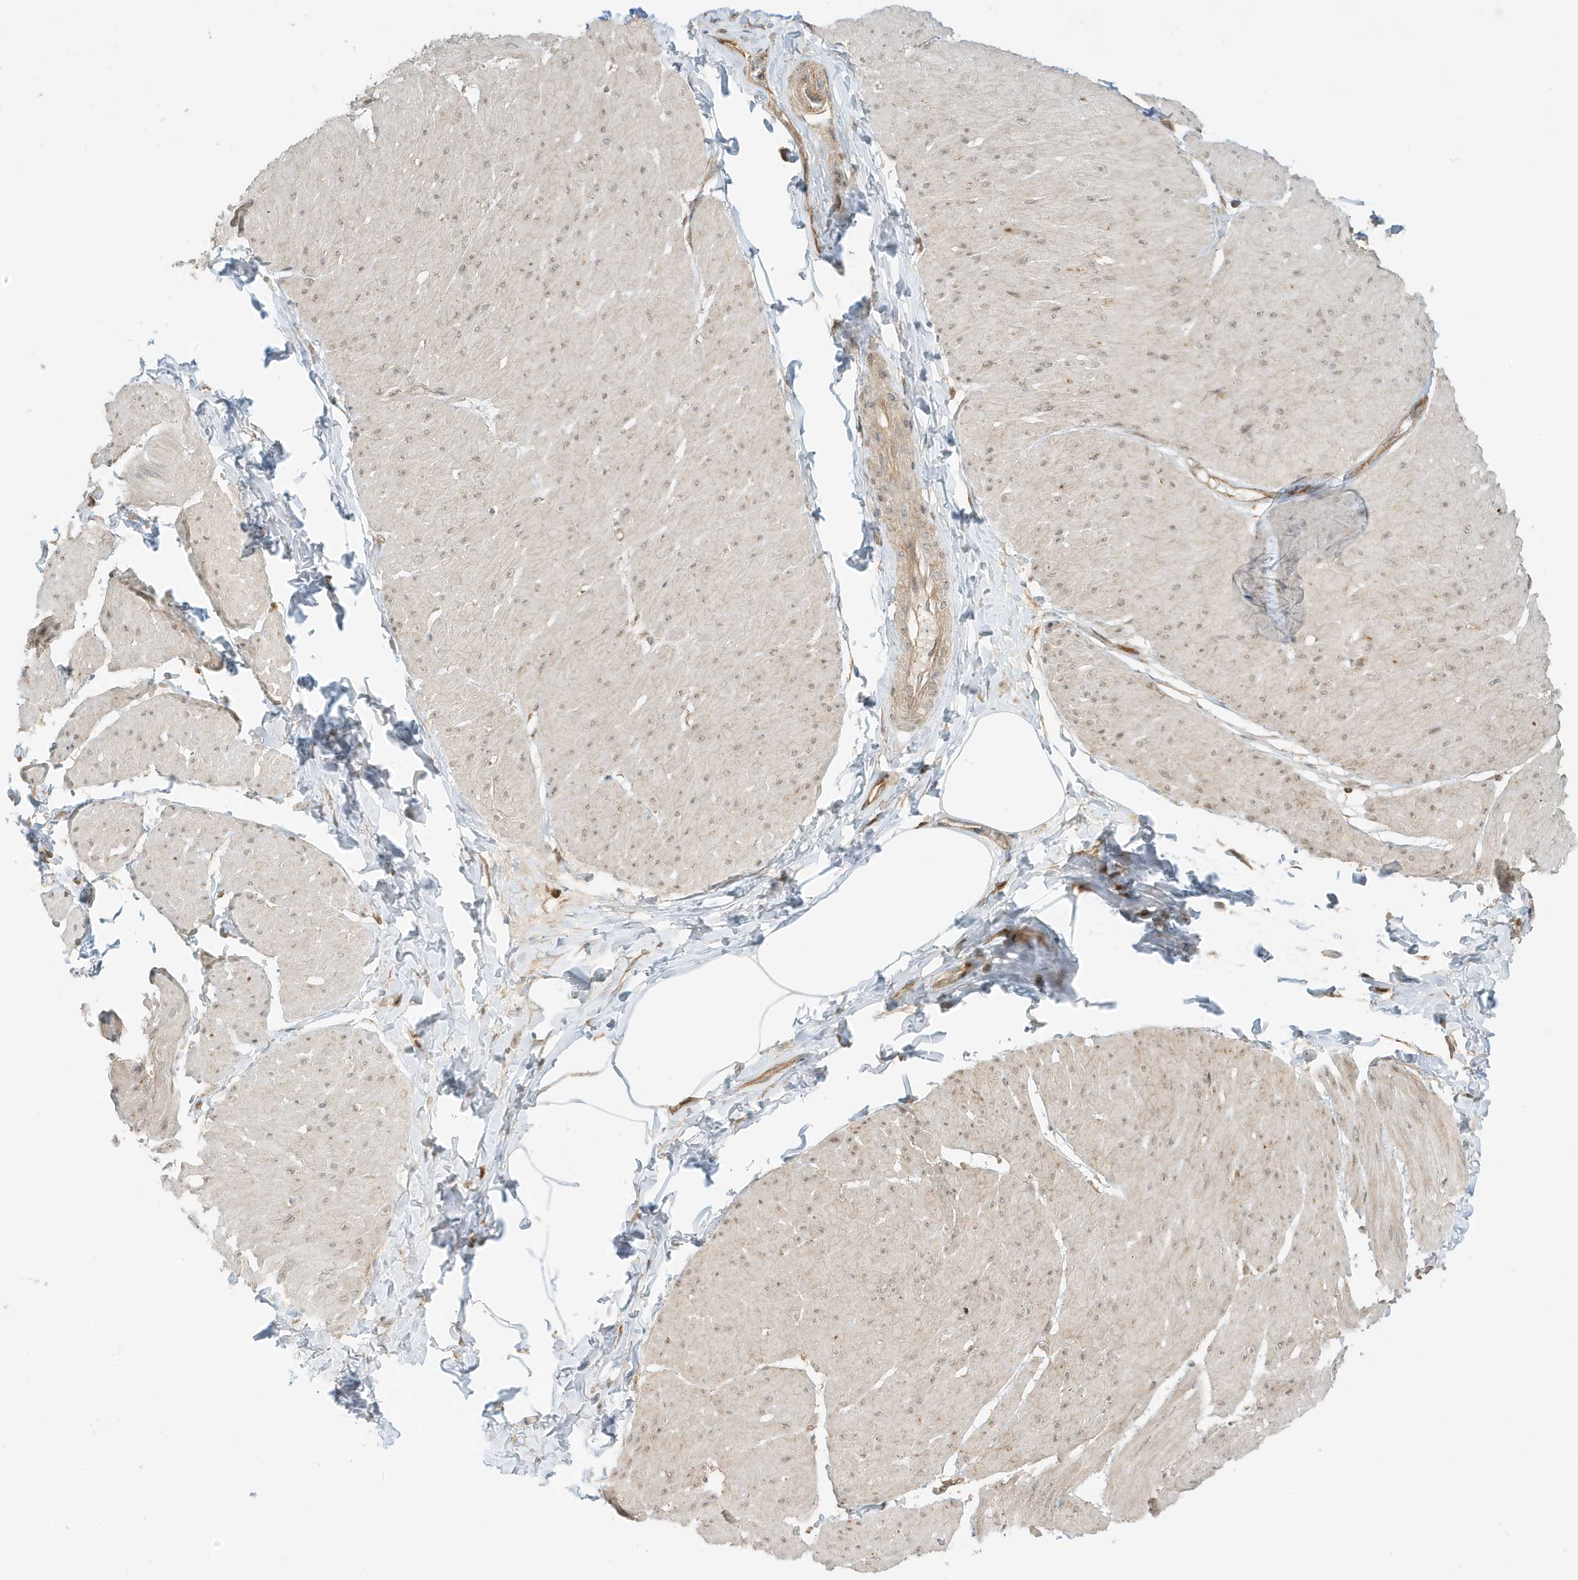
{"staining": {"intensity": "weak", "quantity": ">75%", "location": "cytoplasmic/membranous,nuclear"}, "tissue": "smooth muscle", "cell_type": "Smooth muscle cells", "image_type": "normal", "snomed": [{"axis": "morphology", "description": "Urothelial carcinoma, High grade"}, {"axis": "topography", "description": "Urinary bladder"}], "caption": "Smooth muscle stained with DAB immunohistochemistry (IHC) shows low levels of weak cytoplasmic/membranous,nuclear positivity in about >75% of smooth muscle cells.", "gene": "SCARF2", "patient": {"sex": "male", "age": 46}}